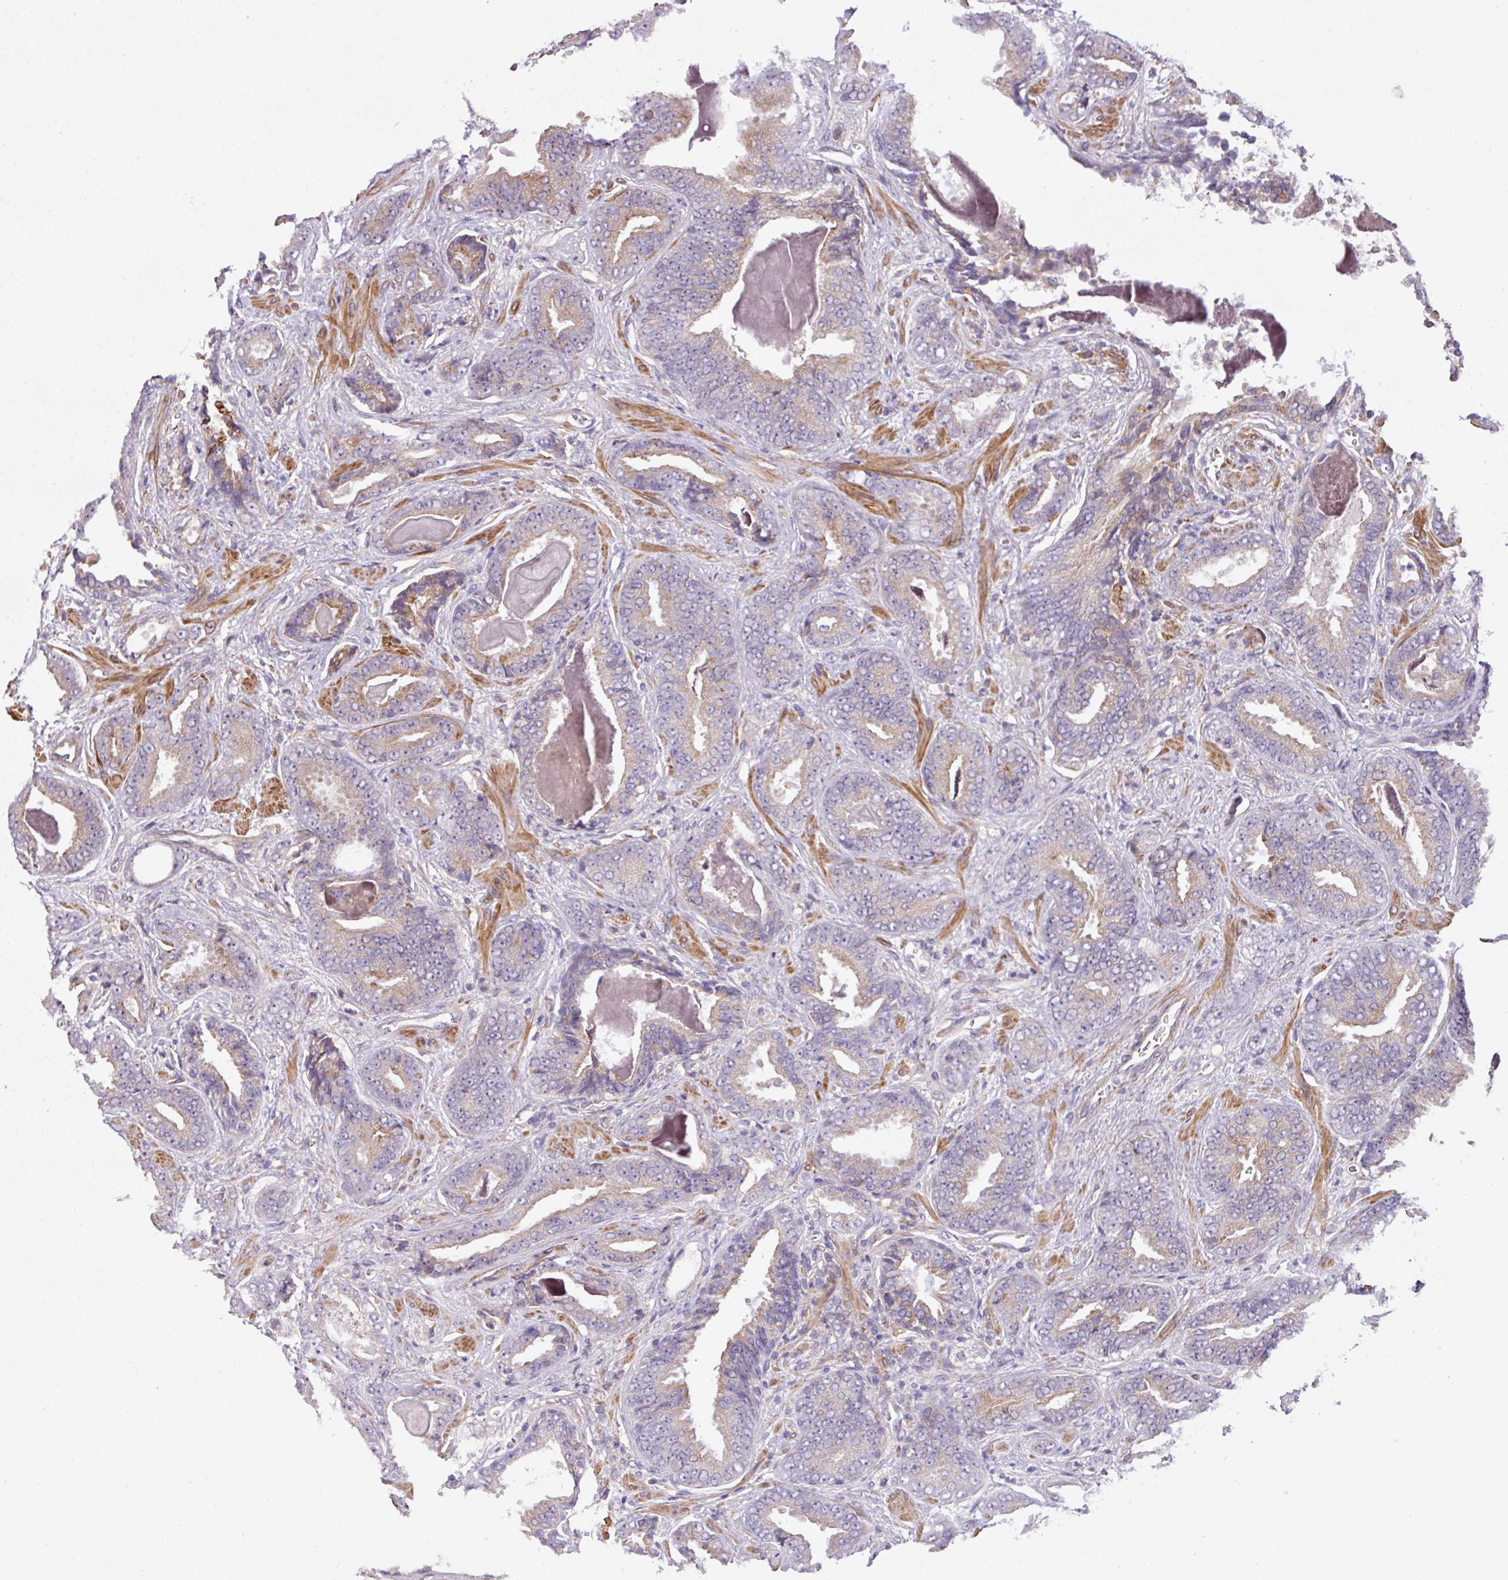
{"staining": {"intensity": "weak", "quantity": "<25%", "location": "cytoplasmic/membranous"}, "tissue": "prostate cancer", "cell_type": "Tumor cells", "image_type": "cancer", "snomed": [{"axis": "morphology", "description": "Adenocarcinoma, Low grade"}, {"axis": "topography", "description": "Prostate"}], "caption": "Tumor cells are negative for brown protein staining in prostate low-grade adenocarcinoma.", "gene": "LRRC41", "patient": {"sex": "male", "age": 62}}